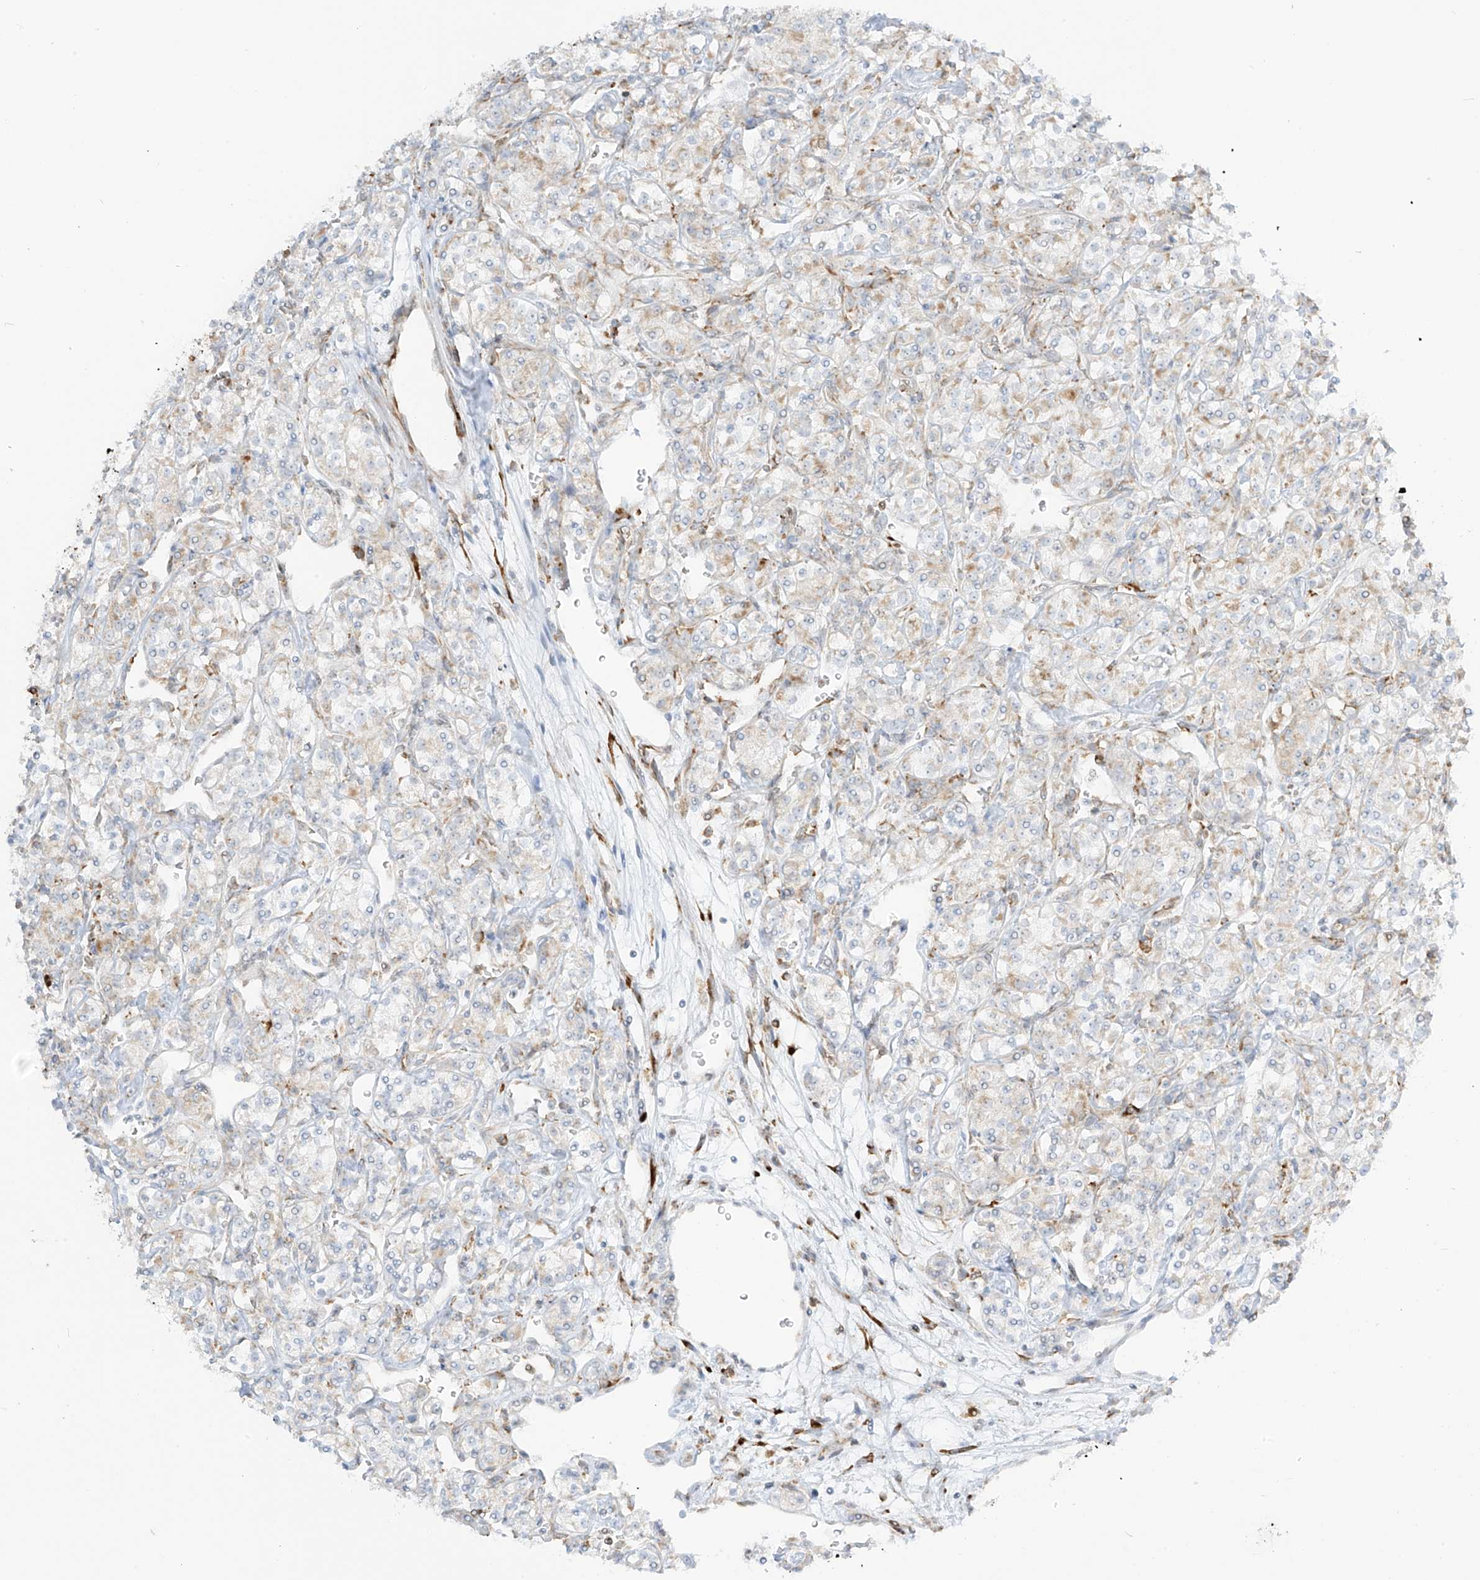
{"staining": {"intensity": "weak", "quantity": "<25%", "location": "cytoplasmic/membranous"}, "tissue": "renal cancer", "cell_type": "Tumor cells", "image_type": "cancer", "snomed": [{"axis": "morphology", "description": "Adenocarcinoma, NOS"}, {"axis": "topography", "description": "Kidney"}], "caption": "A high-resolution micrograph shows IHC staining of adenocarcinoma (renal), which reveals no significant staining in tumor cells.", "gene": "LRRC59", "patient": {"sex": "male", "age": 77}}